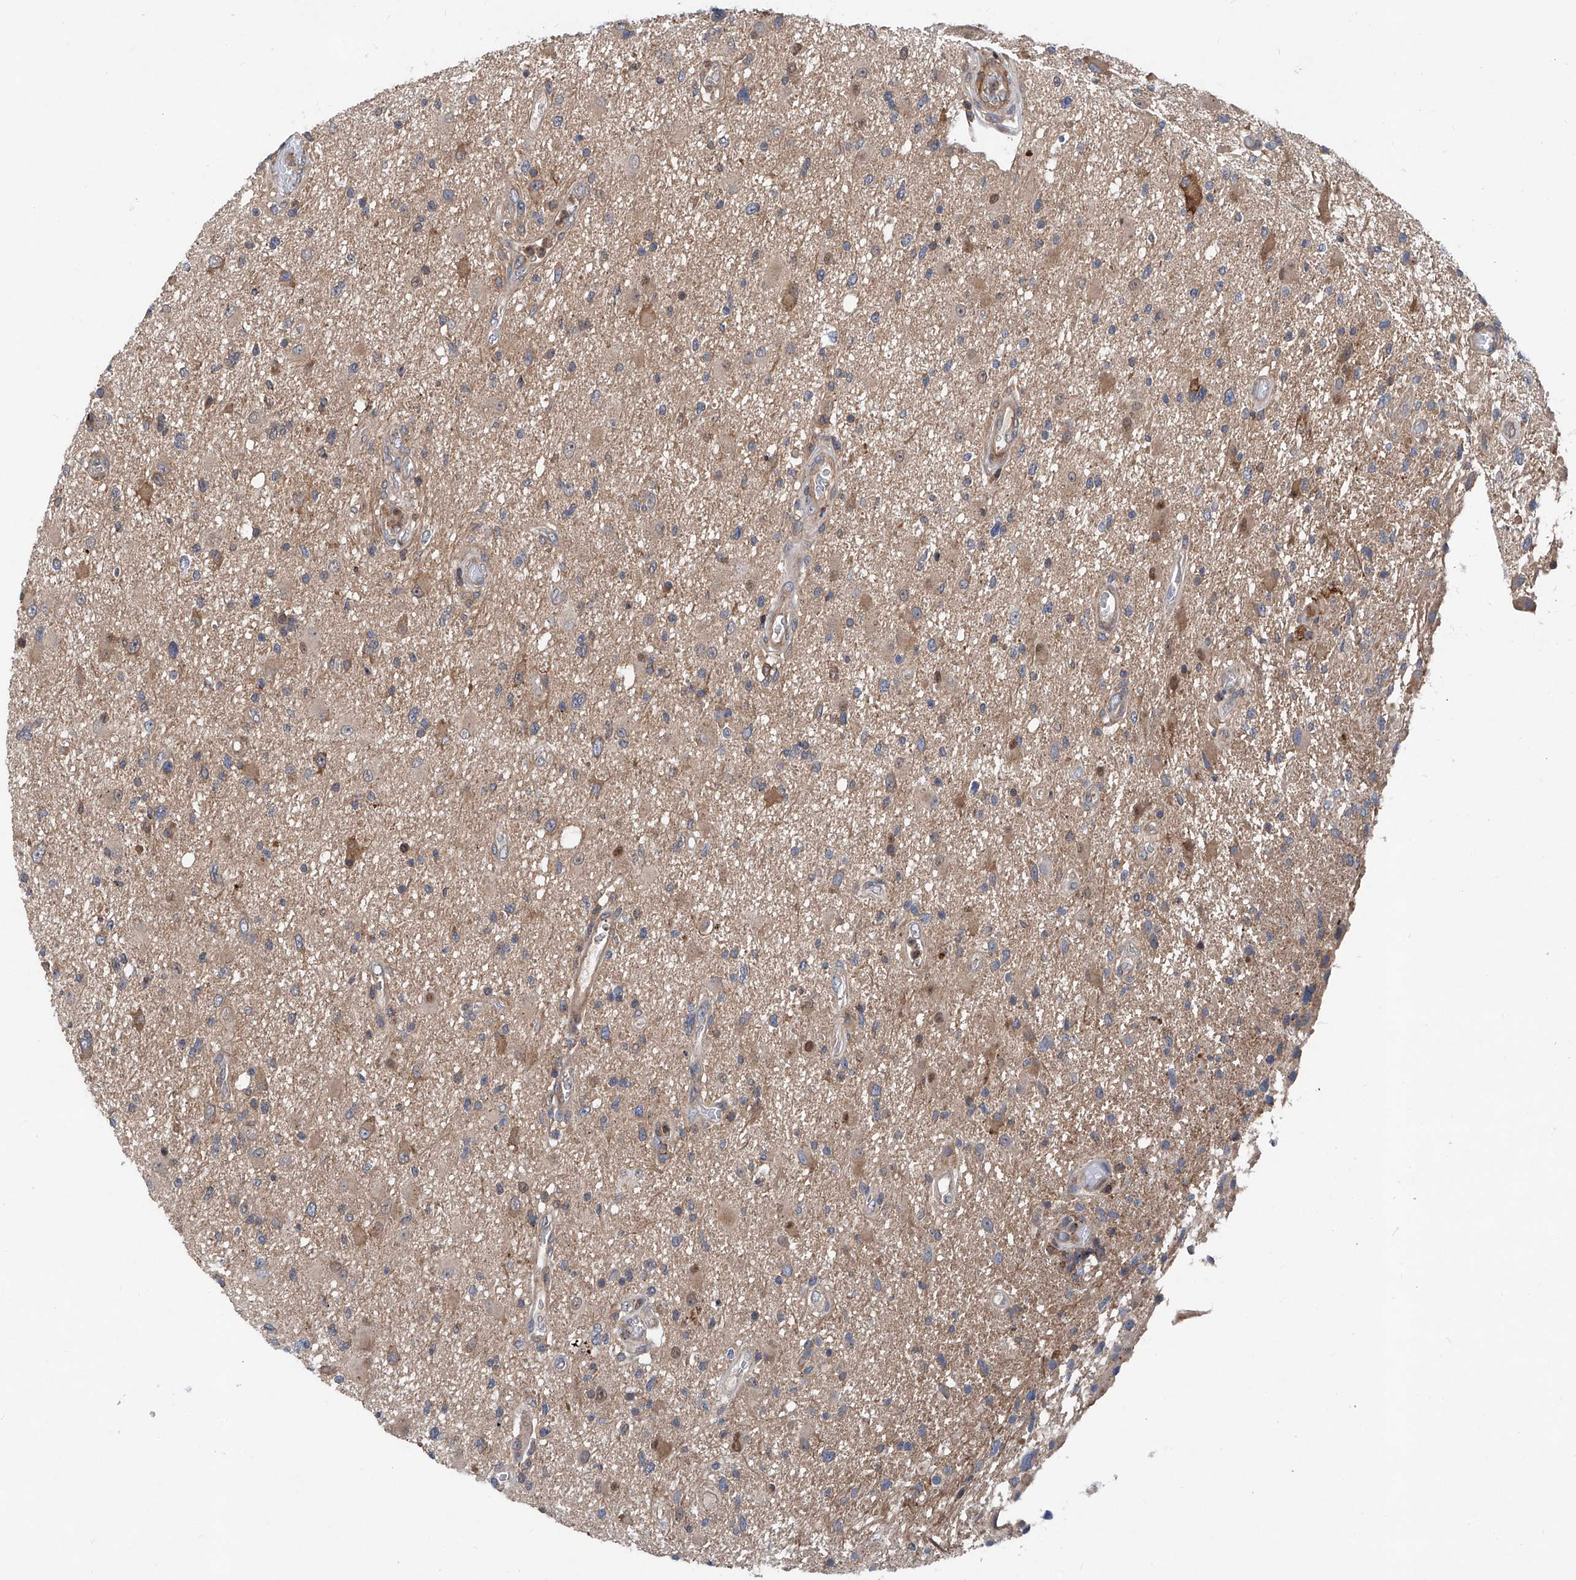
{"staining": {"intensity": "negative", "quantity": "none", "location": "none"}, "tissue": "glioma", "cell_type": "Tumor cells", "image_type": "cancer", "snomed": [{"axis": "morphology", "description": "Glioma, malignant, High grade"}, {"axis": "topography", "description": "Brain"}], "caption": "Immunohistochemical staining of human glioma reveals no significant staining in tumor cells. (Stains: DAB (3,3'-diaminobenzidine) IHC with hematoxylin counter stain, Microscopy: brightfield microscopy at high magnification).", "gene": "NT5C3A", "patient": {"sex": "male", "age": 33}}